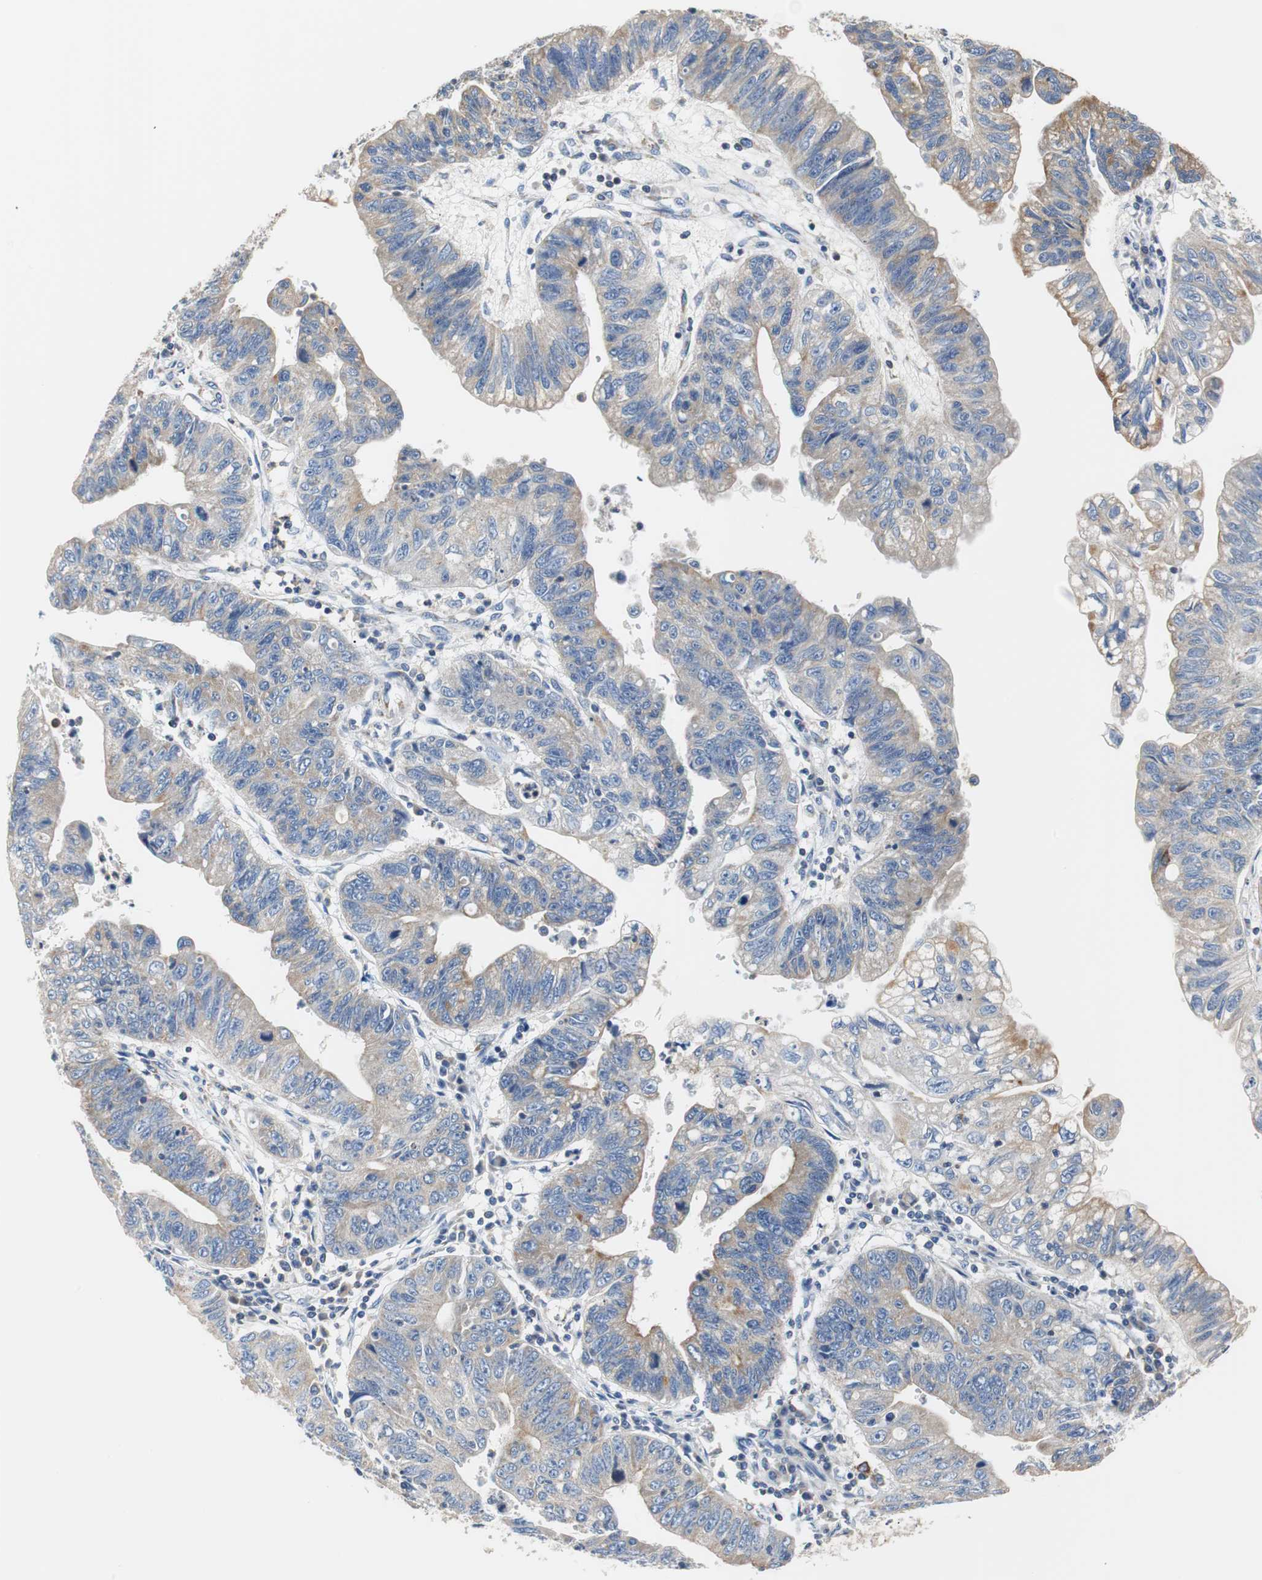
{"staining": {"intensity": "moderate", "quantity": ">75%", "location": "cytoplasmic/membranous"}, "tissue": "stomach cancer", "cell_type": "Tumor cells", "image_type": "cancer", "snomed": [{"axis": "morphology", "description": "Adenocarcinoma, NOS"}, {"axis": "topography", "description": "Stomach"}], "caption": "Immunohistochemistry of stomach adenocarcinoma reveals medium levels of moderate cytoplasmic/membranous expression in about >75% of tumor cells. The staining was performed using DAB (3,3'-diaminobenzidine) to visualize the protein expression in brown, while the nuclei were stained in blue with hematoxylin (Magnification: 20x).", "gene": "VAMP8", "patient": {"sex": "male", "age": 59}}